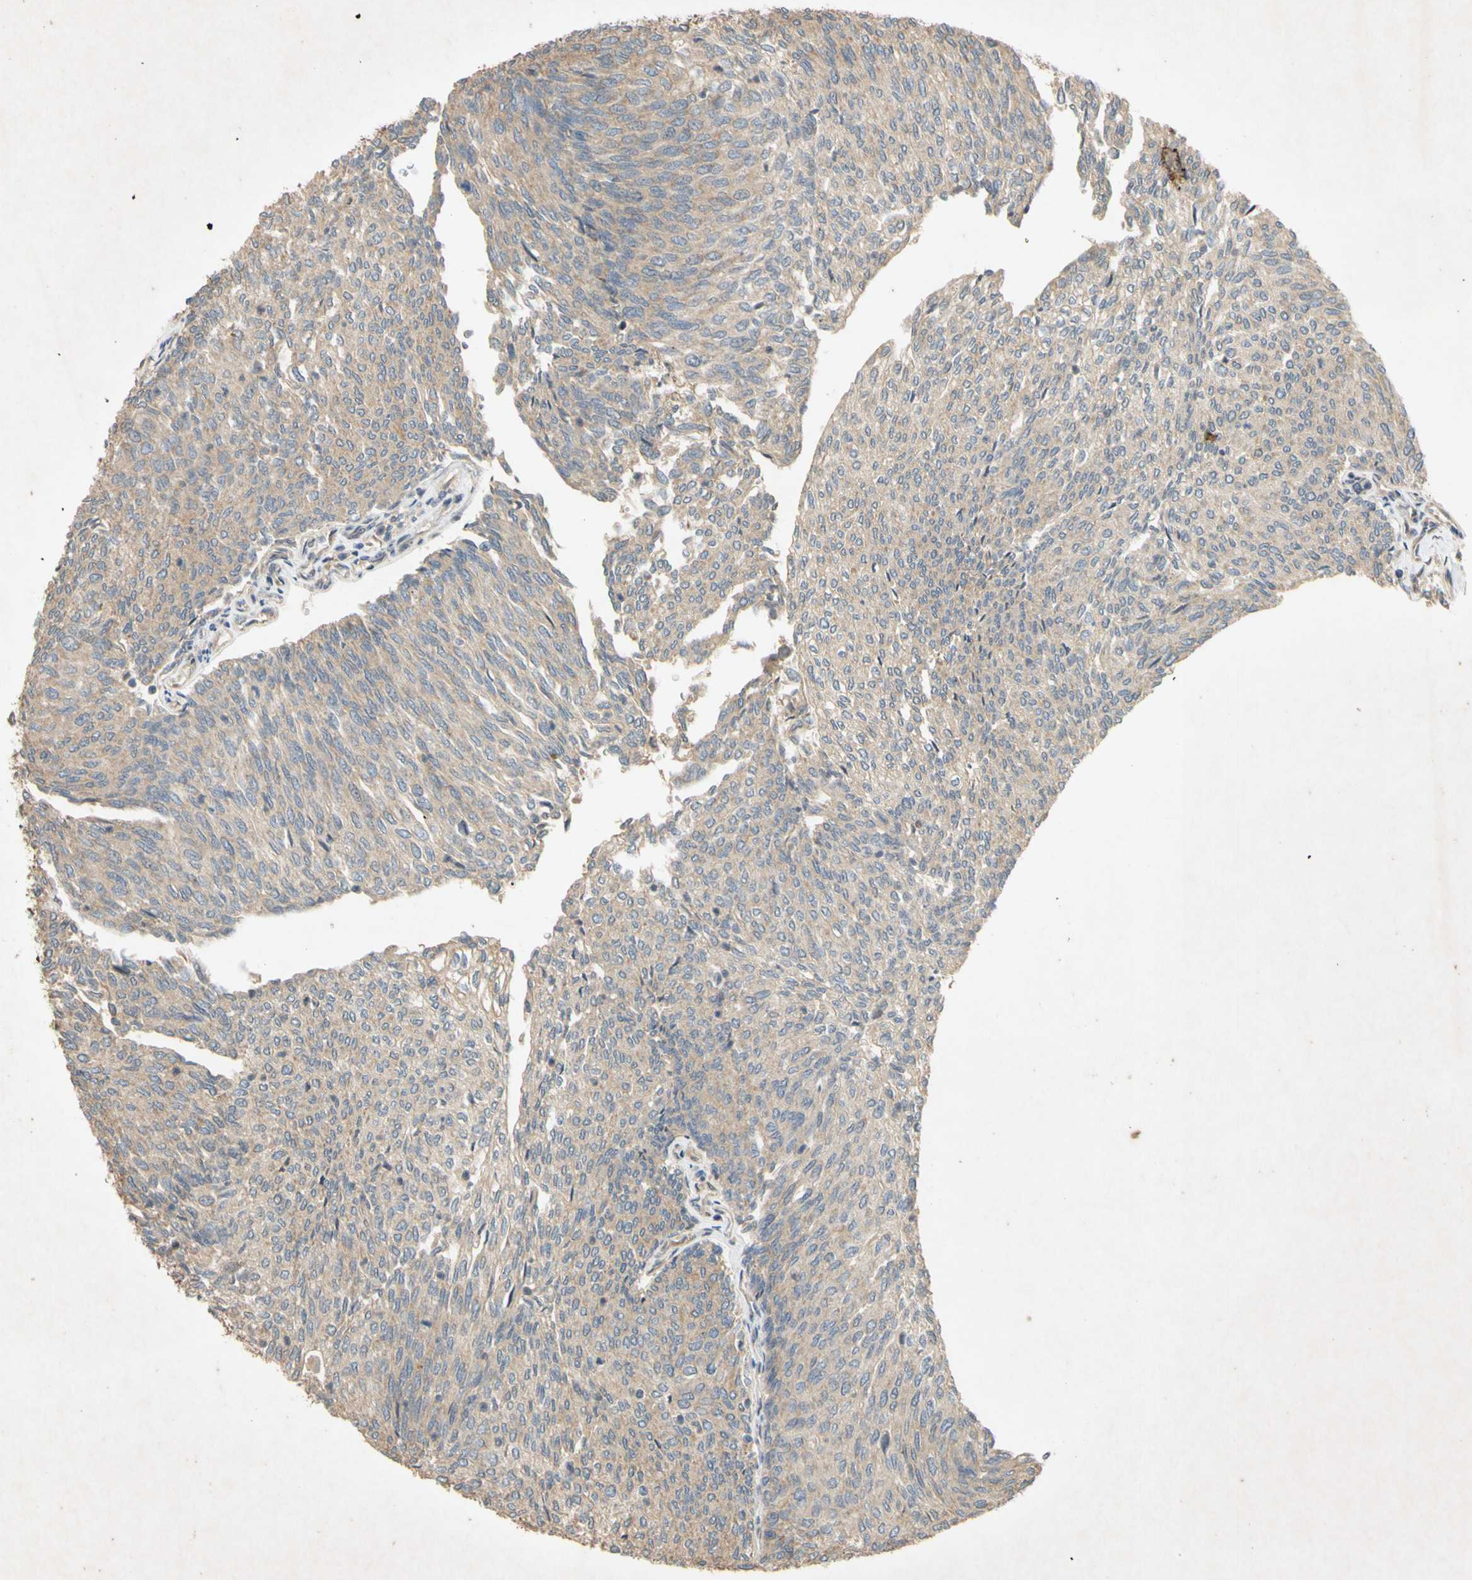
{"staining": {"intensity": "weak", "quantity": ">75%", "location": "cytoplasmic/membranous"}, "tissue": "urothelial cancer", "cell_type": "Tumor cells", "image_type": "cancer", "snomed": [{"axis": "morphology", "description": "Urothelial carcinoma, Low grade"}, {"axis": "topography", "description": "Urinary bladder"}], "caption": "DAB immunohistochemical staining of human low-grade urothelial carcinoma shows weak cytoplasmic/membranous protein positivity in about >75% of tumor cells.", "gene": "PARD6A", "patient": {"sex": "female", "age": 79}}